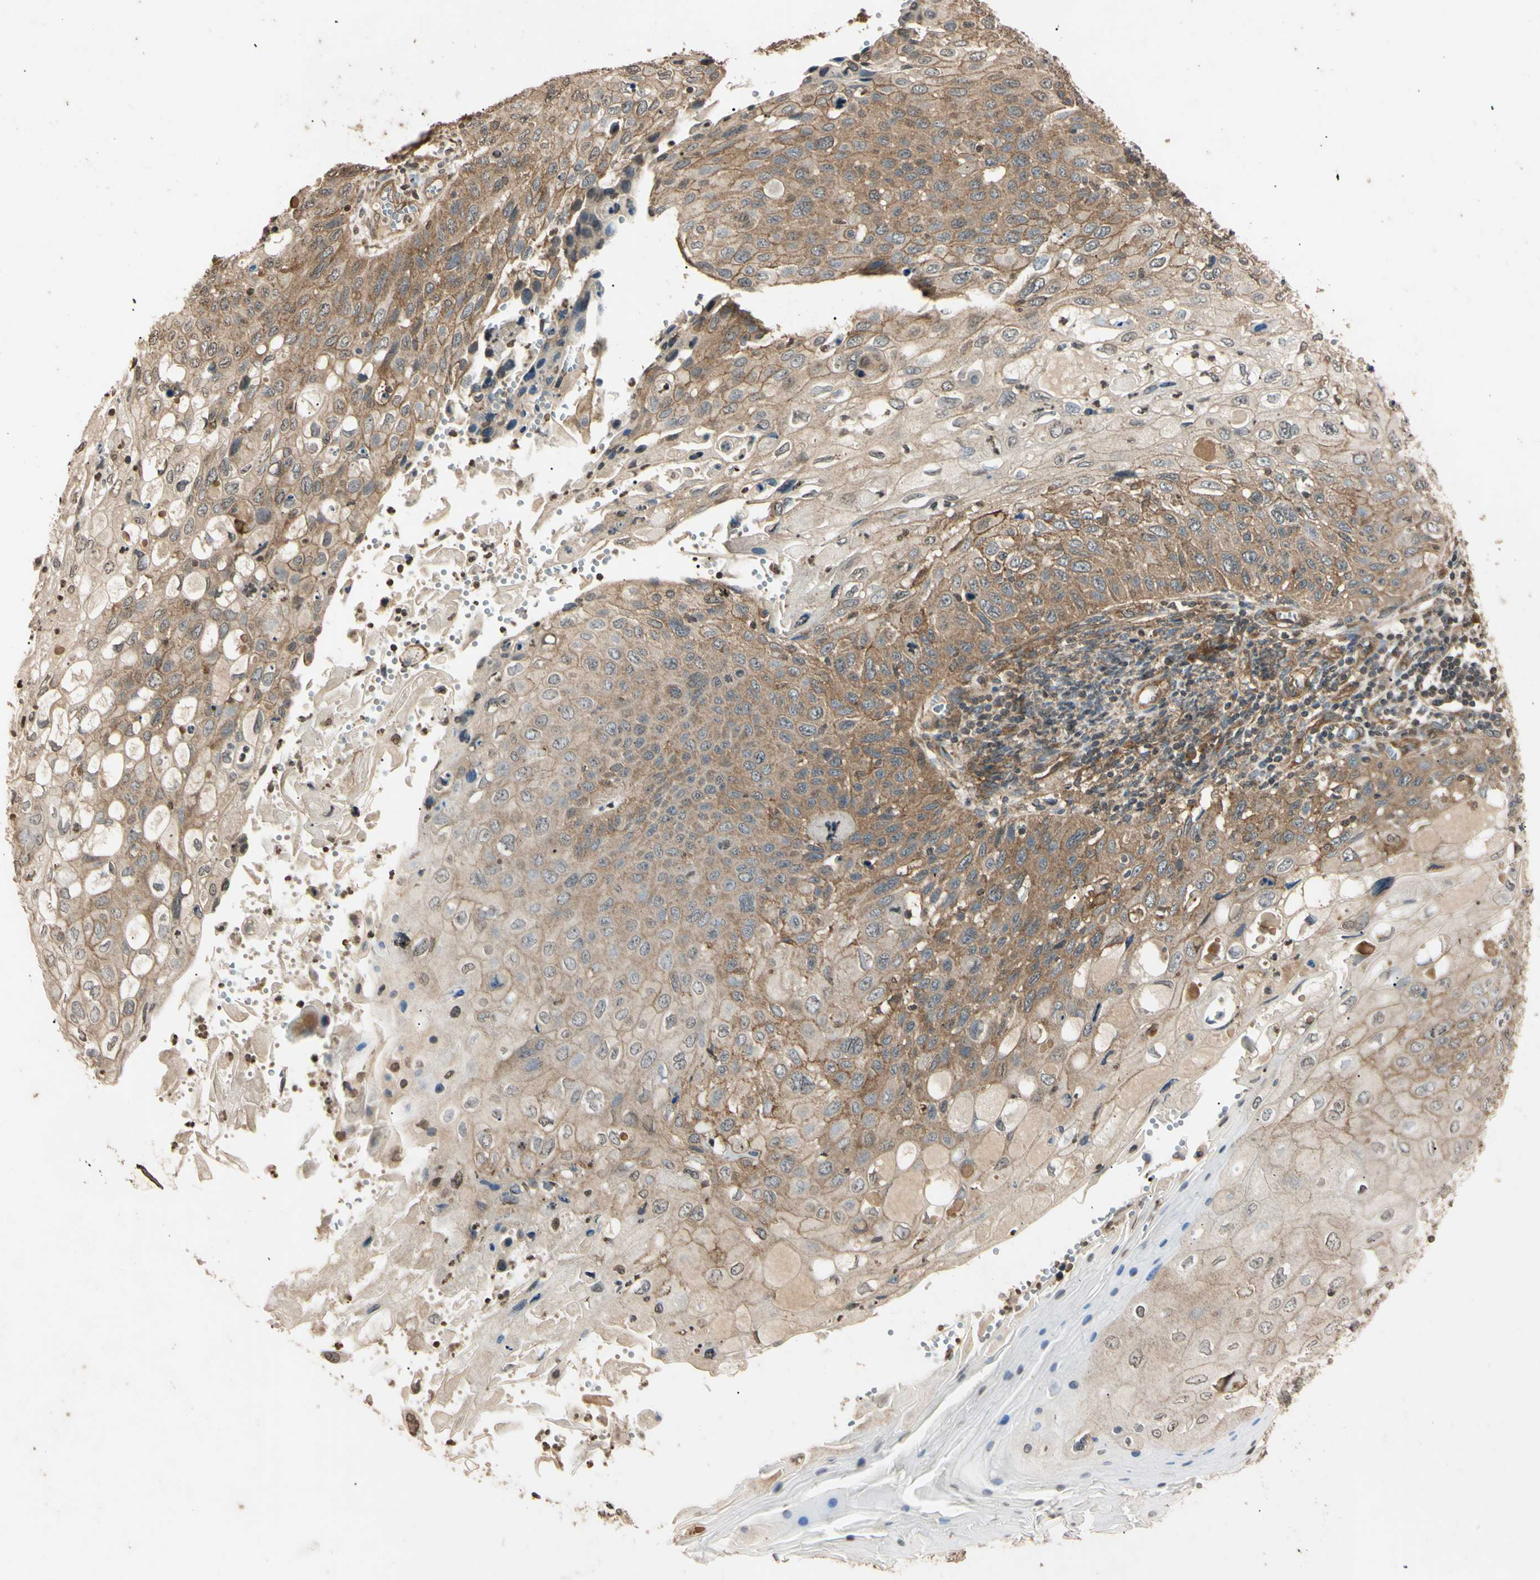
{"staining": {"intensity": "moderate", "quantity": "25%-75%", "location": "cytoplasmic/membranous"}, "tissue": "cervical cancer", "cell_type": "Tumor cells", "image_type": "cancer", "snomed": [{"axis": "morphology", "description": "Squamous cell carcinoma, NOS"}, {"axis": "topography", "description": "Cervix"}], "caption": "Tumor cells show moderate cytoplasmic/membranous expression in approximately 25%-75% of cells in cervical cancer.", "gene": "EPN1", "patient": {"sex": "female", "age": 70}}